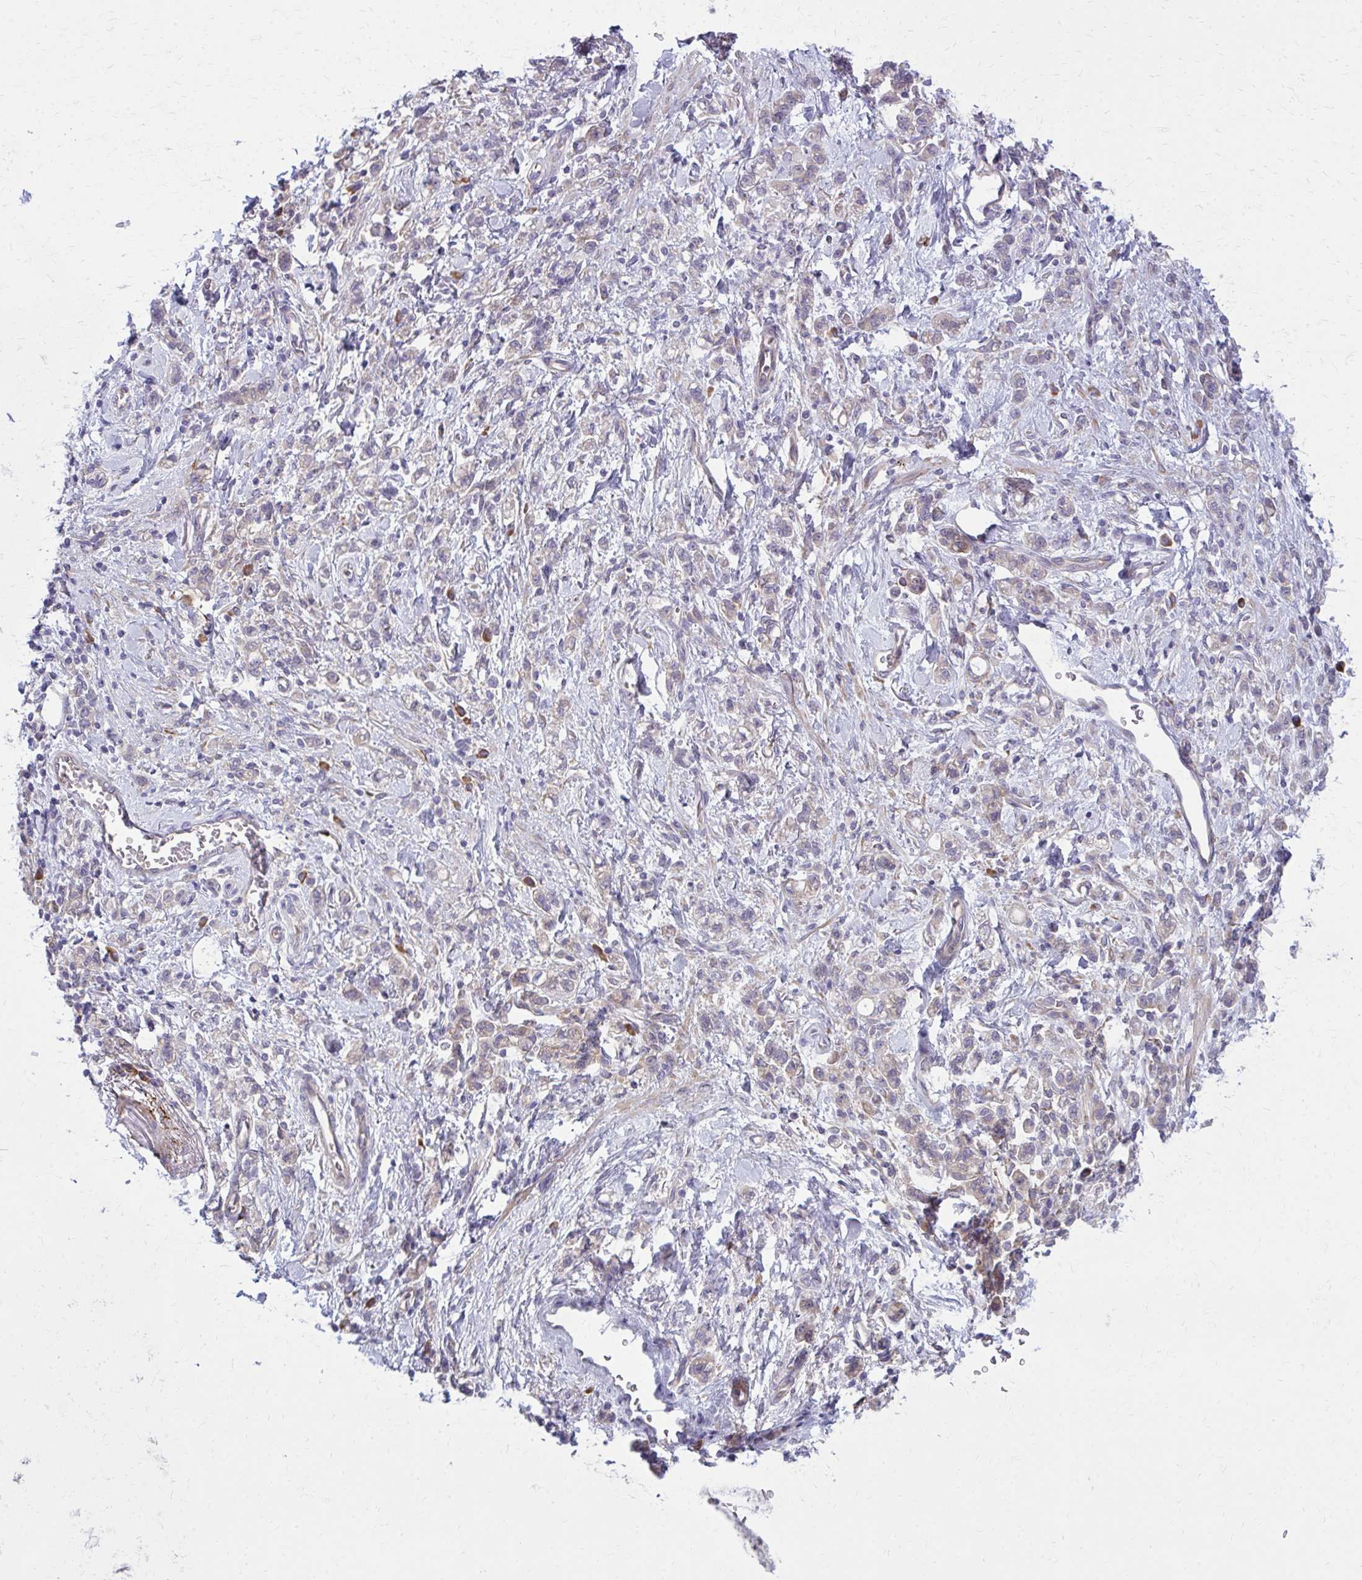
{"staining": {"intensity": "weak", "quantity": "<25%", "location": "cytoplasmic/membranous"}, "tissue": "stomach cancer", "cell_type": "Tumor cells", "image_type": "cancer", "snomed": [{"axis": "morphology", "description": "Adenocarcinoma, NOS"}, {"axis": "topography", "description": "Stomach"}], "caption": "A histopathology image of stomach adenocarcinoma stained for a protein reveals no brown staining in tumor cells.", "gene": "CEMP1", "patient": {"sex": "male", "age": 77}}